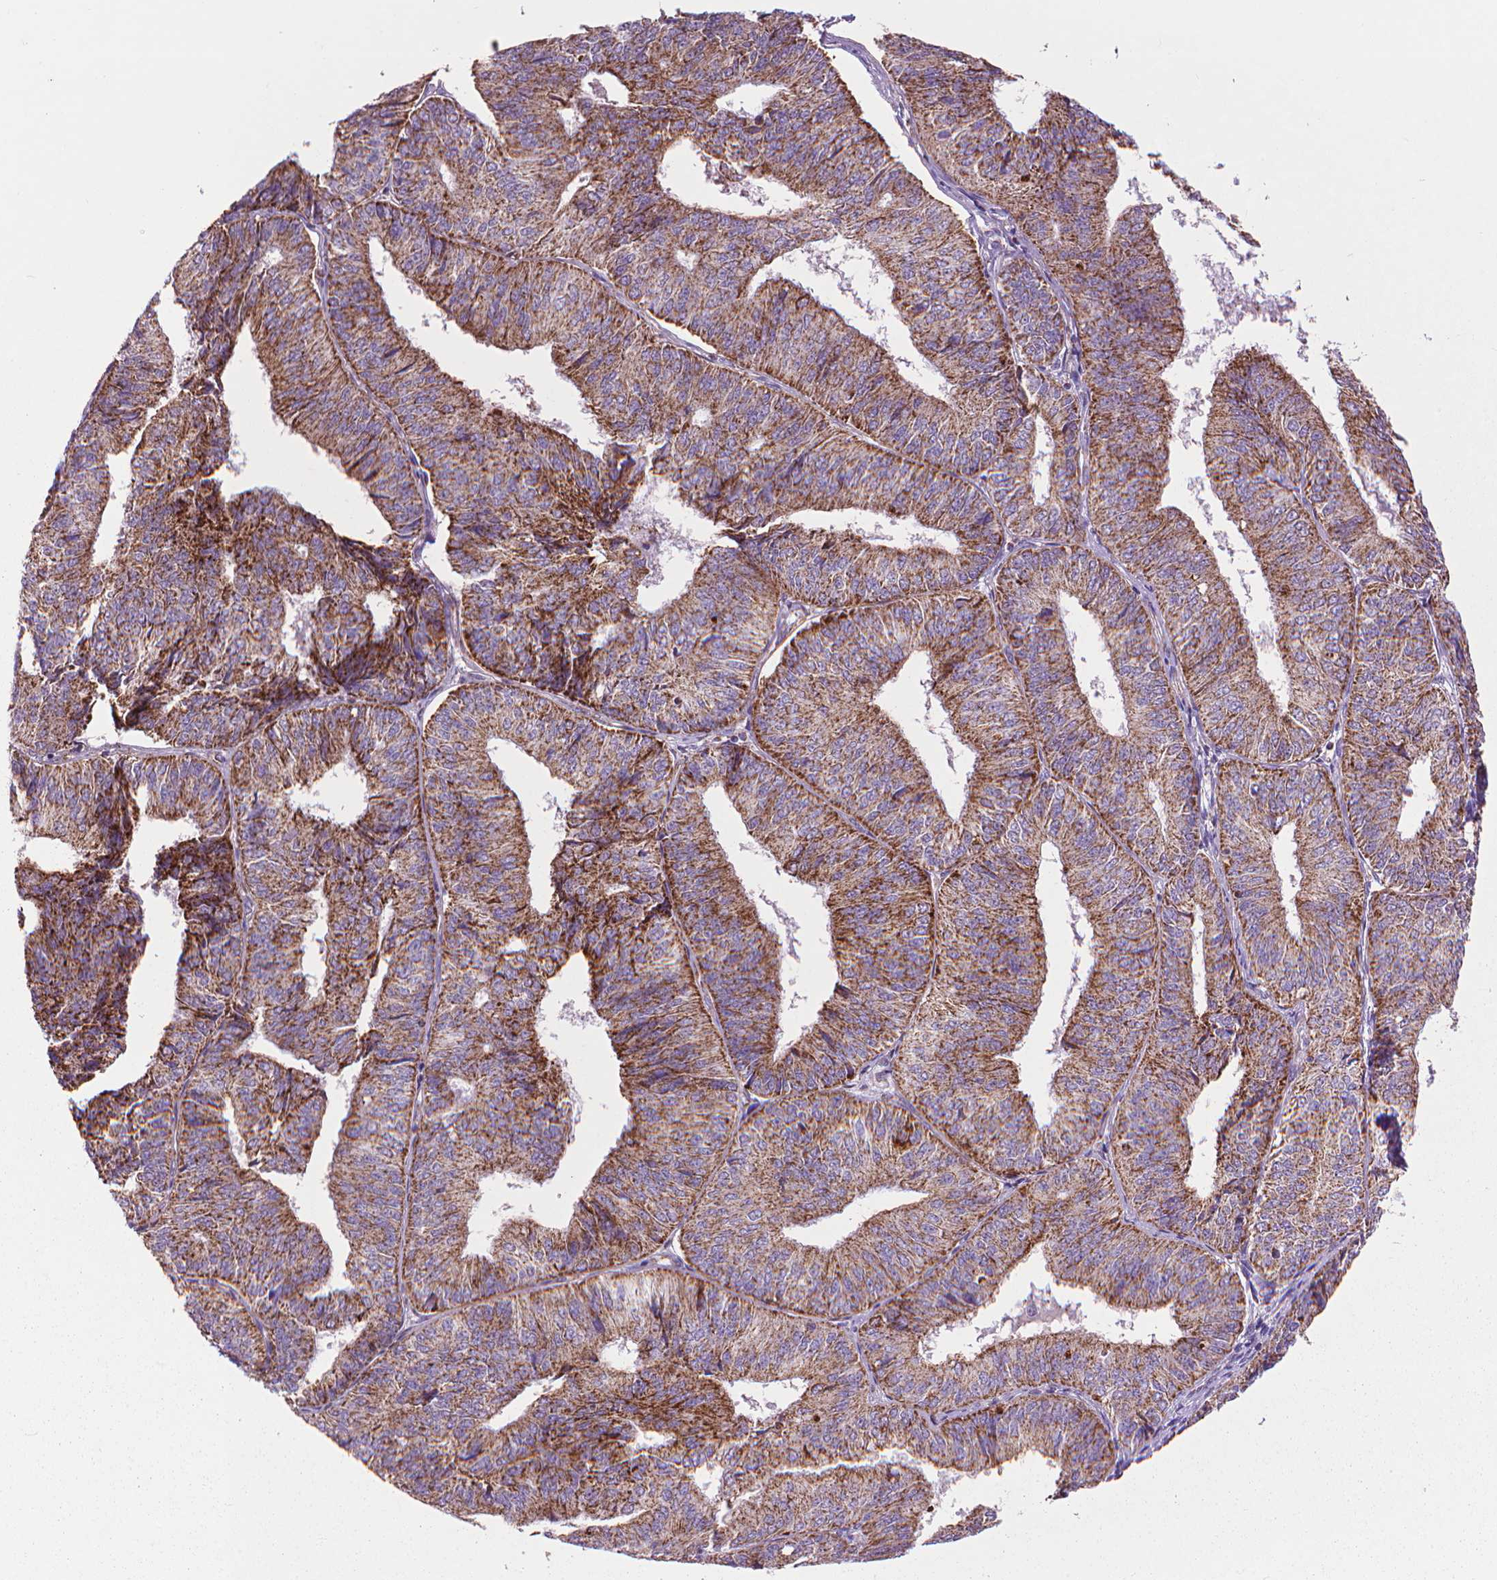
{"staining": {"intensity": "moderate", "quantity": ">75%", "location": "cytoplasmic/membranous"}, "tissue": "endometrial cancer", "cell_type": "Tumor cells", "image_type": "cancer", "snomed": [{"axis": "morphology", "description": "Adenocarcinoma, NOS"}, {"axis": "topography", "description": "Endometrium"}], "caption": "Endometrial cancer (adenocarcinoma) tissue exhibits moderate cytoplasmic/membranous positivity in about >75% of tumor cells, visualized by immunohistochemistry.", "gene": "VDAC1", "patient": {"sex": "female", "age": 58}}